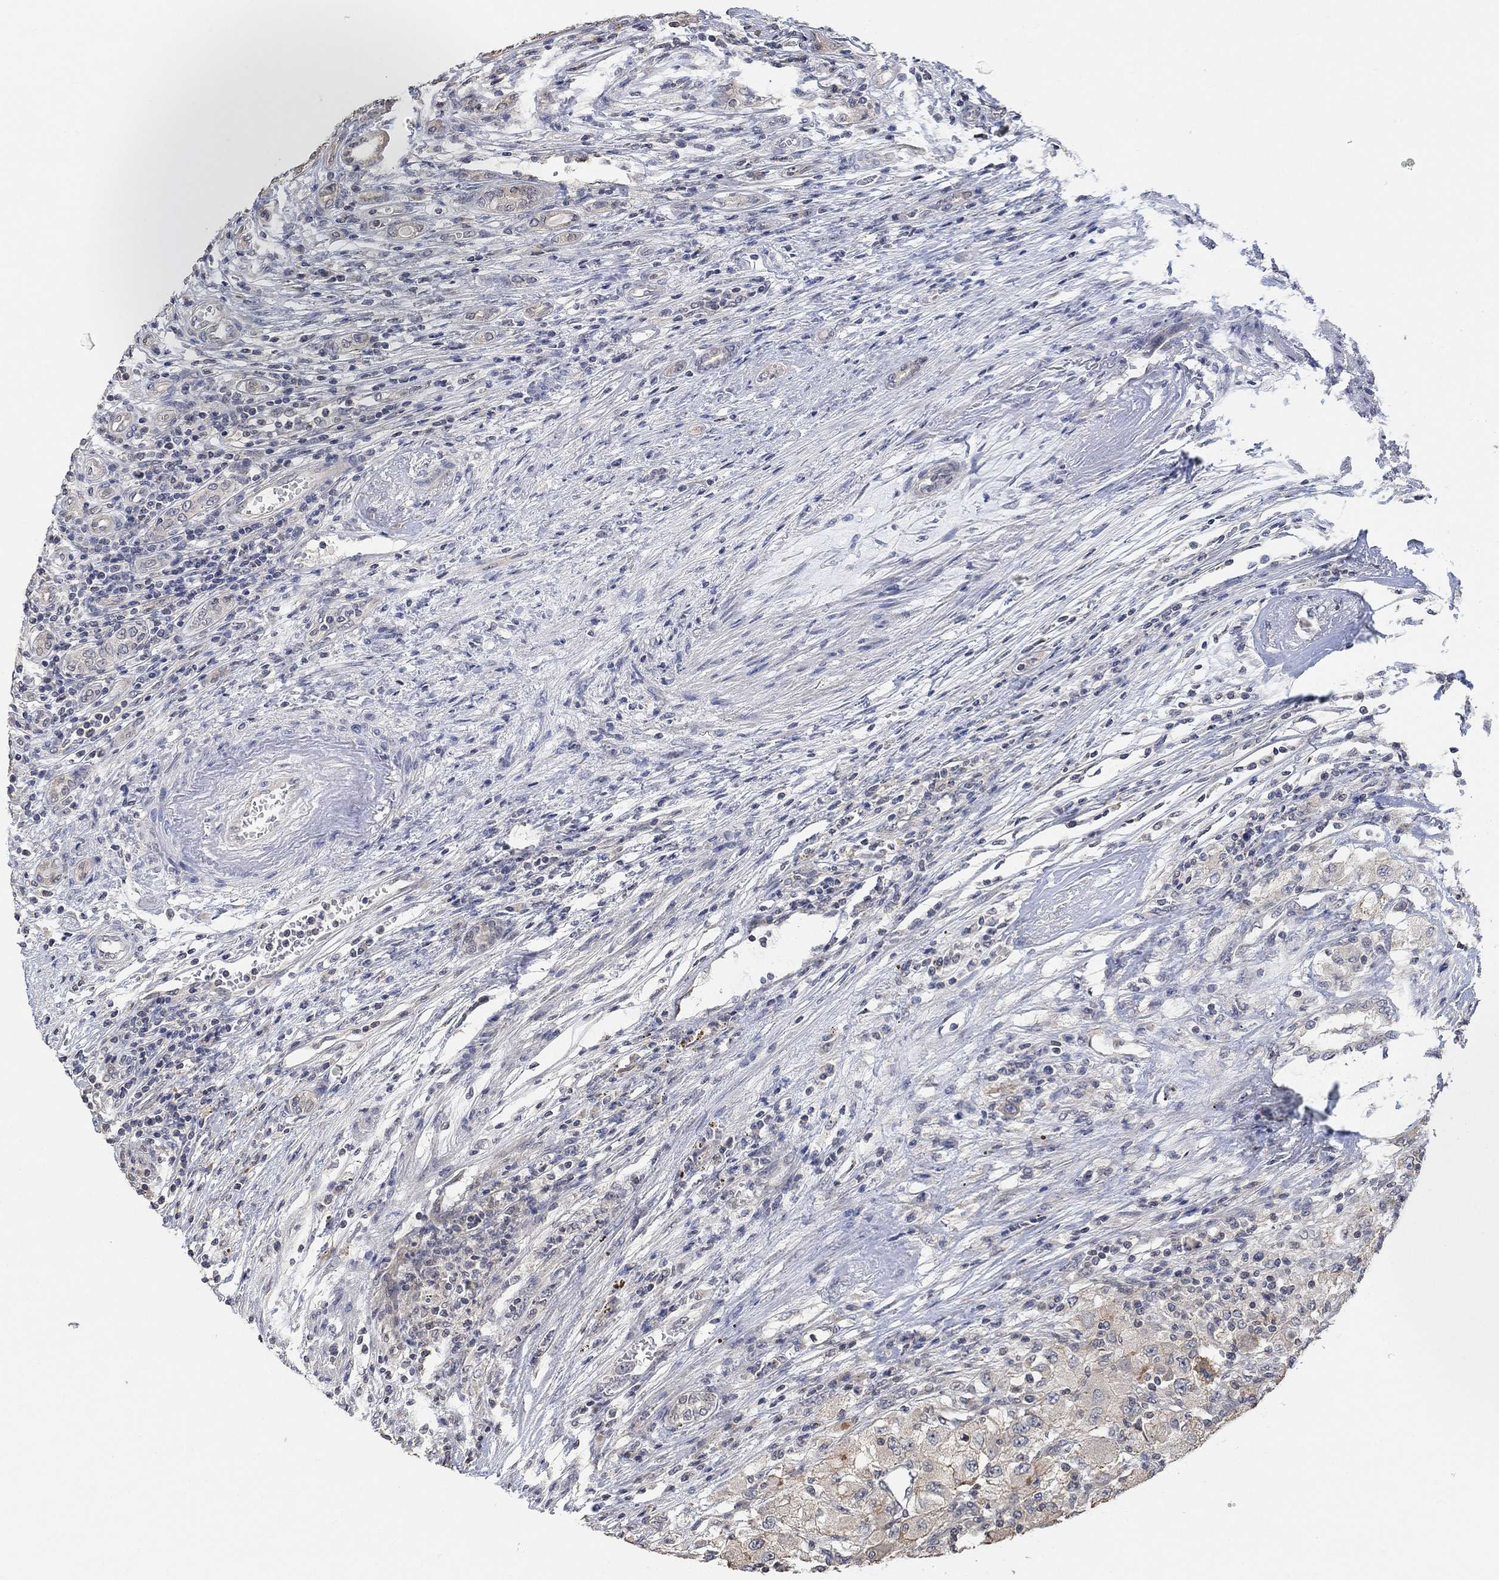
{"staining": {"intensity": "moderate", "quantity": "<25%", "location": "cytoplasmic/membranous"}, "tissue": "renal cancer", "cell_type": "Tumor cells", "image_type": "cancer", "snomed": [{"axis": "morphology", "description": "Adenocarcinoma, NOS"}, {"axis": "topography", "description": "Kidney"}], "caption": "Renal adenocarcinoma was stained to show a protein in brown. There is low levels of moderate cytoplasmic/membranous positivity in about <25% of tumor cells.", "gene": "UNC5B", "patient": {"sex": "female", "age": 67}}